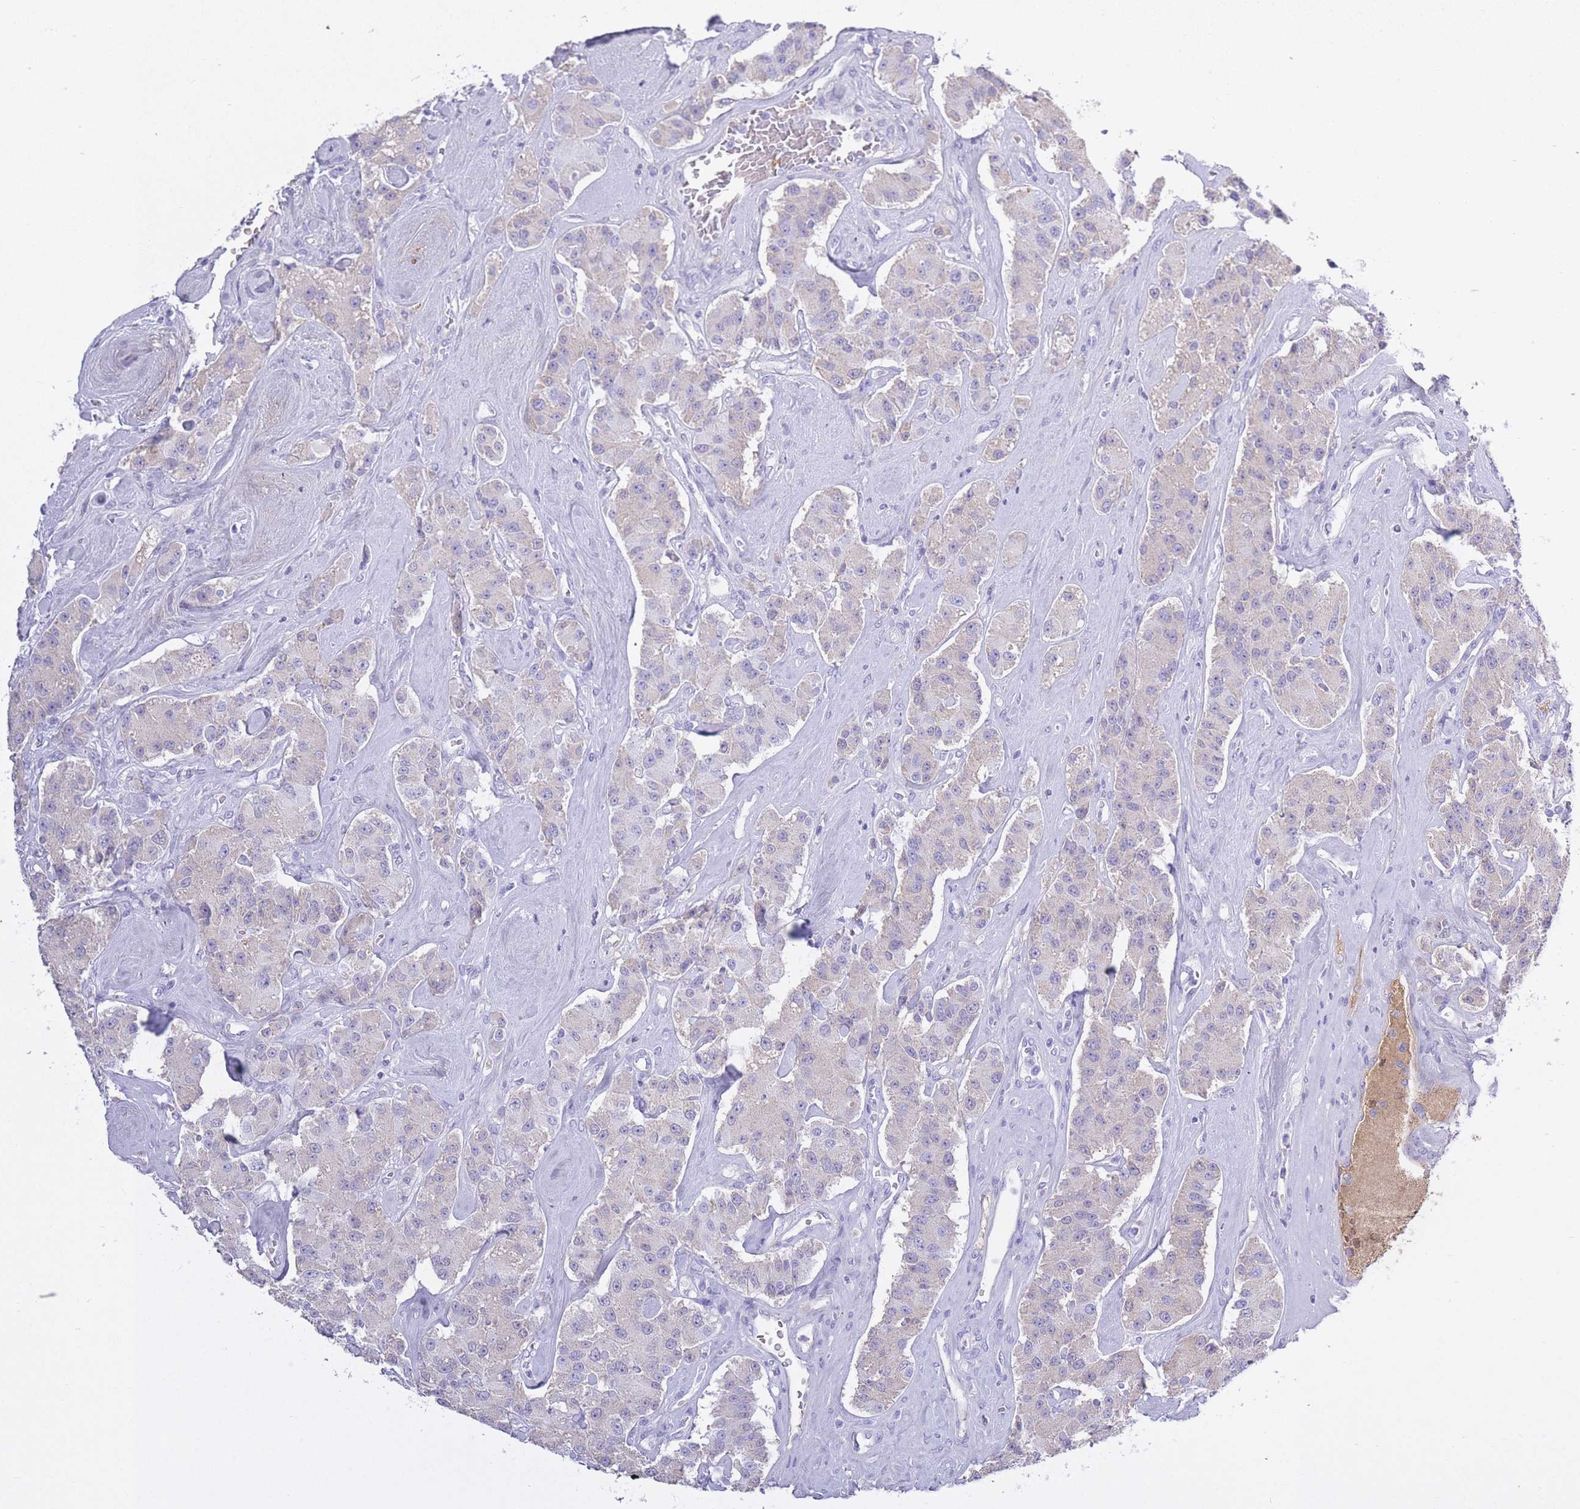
{"staining": {"intensity": "negative", "quantity": "none", "location": "none"}, "tissue": "carcinoid", "cell_type": "Tumor cells", "image_type": "cancer", "snomed": [{"axis": "morphology", "description": "Carcinoid, malignant, NOS"}, {"axis": "topography", "description": "Pancreas"}], "caption": "This is an immunohistochemistry (IHC) photomicrograph of carcinoid. There is no positivity in tumor cells.", "gene": "AP3S2", "patient": {"sex": "male", "age": 41}}